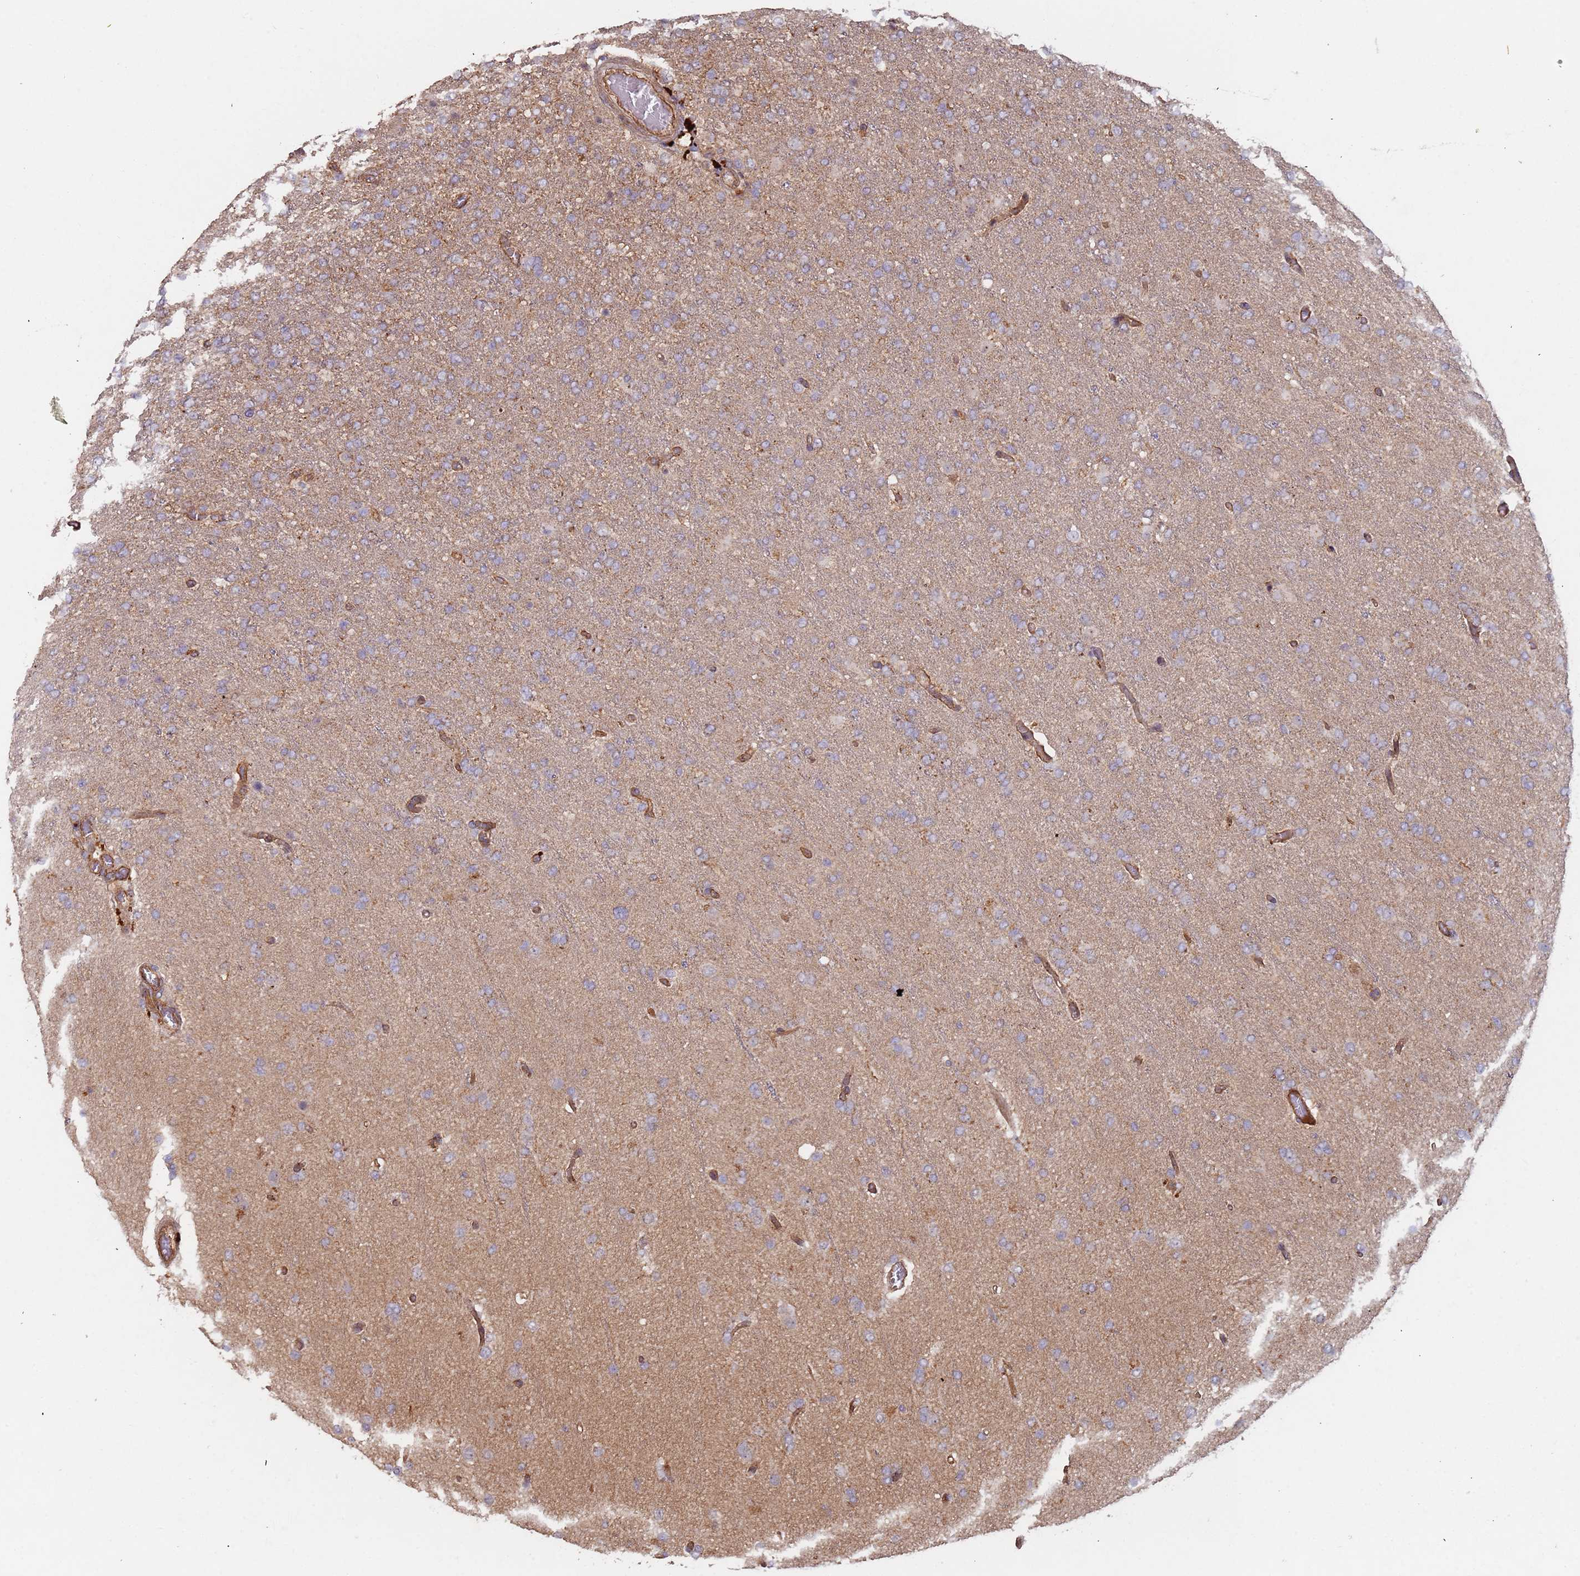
{"staining": {"intensity": "moderate", "quantity": "25%-75%", "location": "cytoplasmic/membranous"}, "tissue": "glioma", "cell_type": "Tumor cells", "image_type": "cancer", "snomed": [{"axis": "morphology", "description": "Glioma, malignant, High grade"}, {"axis": "topography", "description": "Brain"}], "caption": "Protein expression by immunohistochemistry (IHC) exhibits moderate cytoplasmic/membranous positivity in approximately 25%-75% of tumor cells in glioma.", "gene": "KANSL1L", "patient": {"sex": "female", "age": 74}}